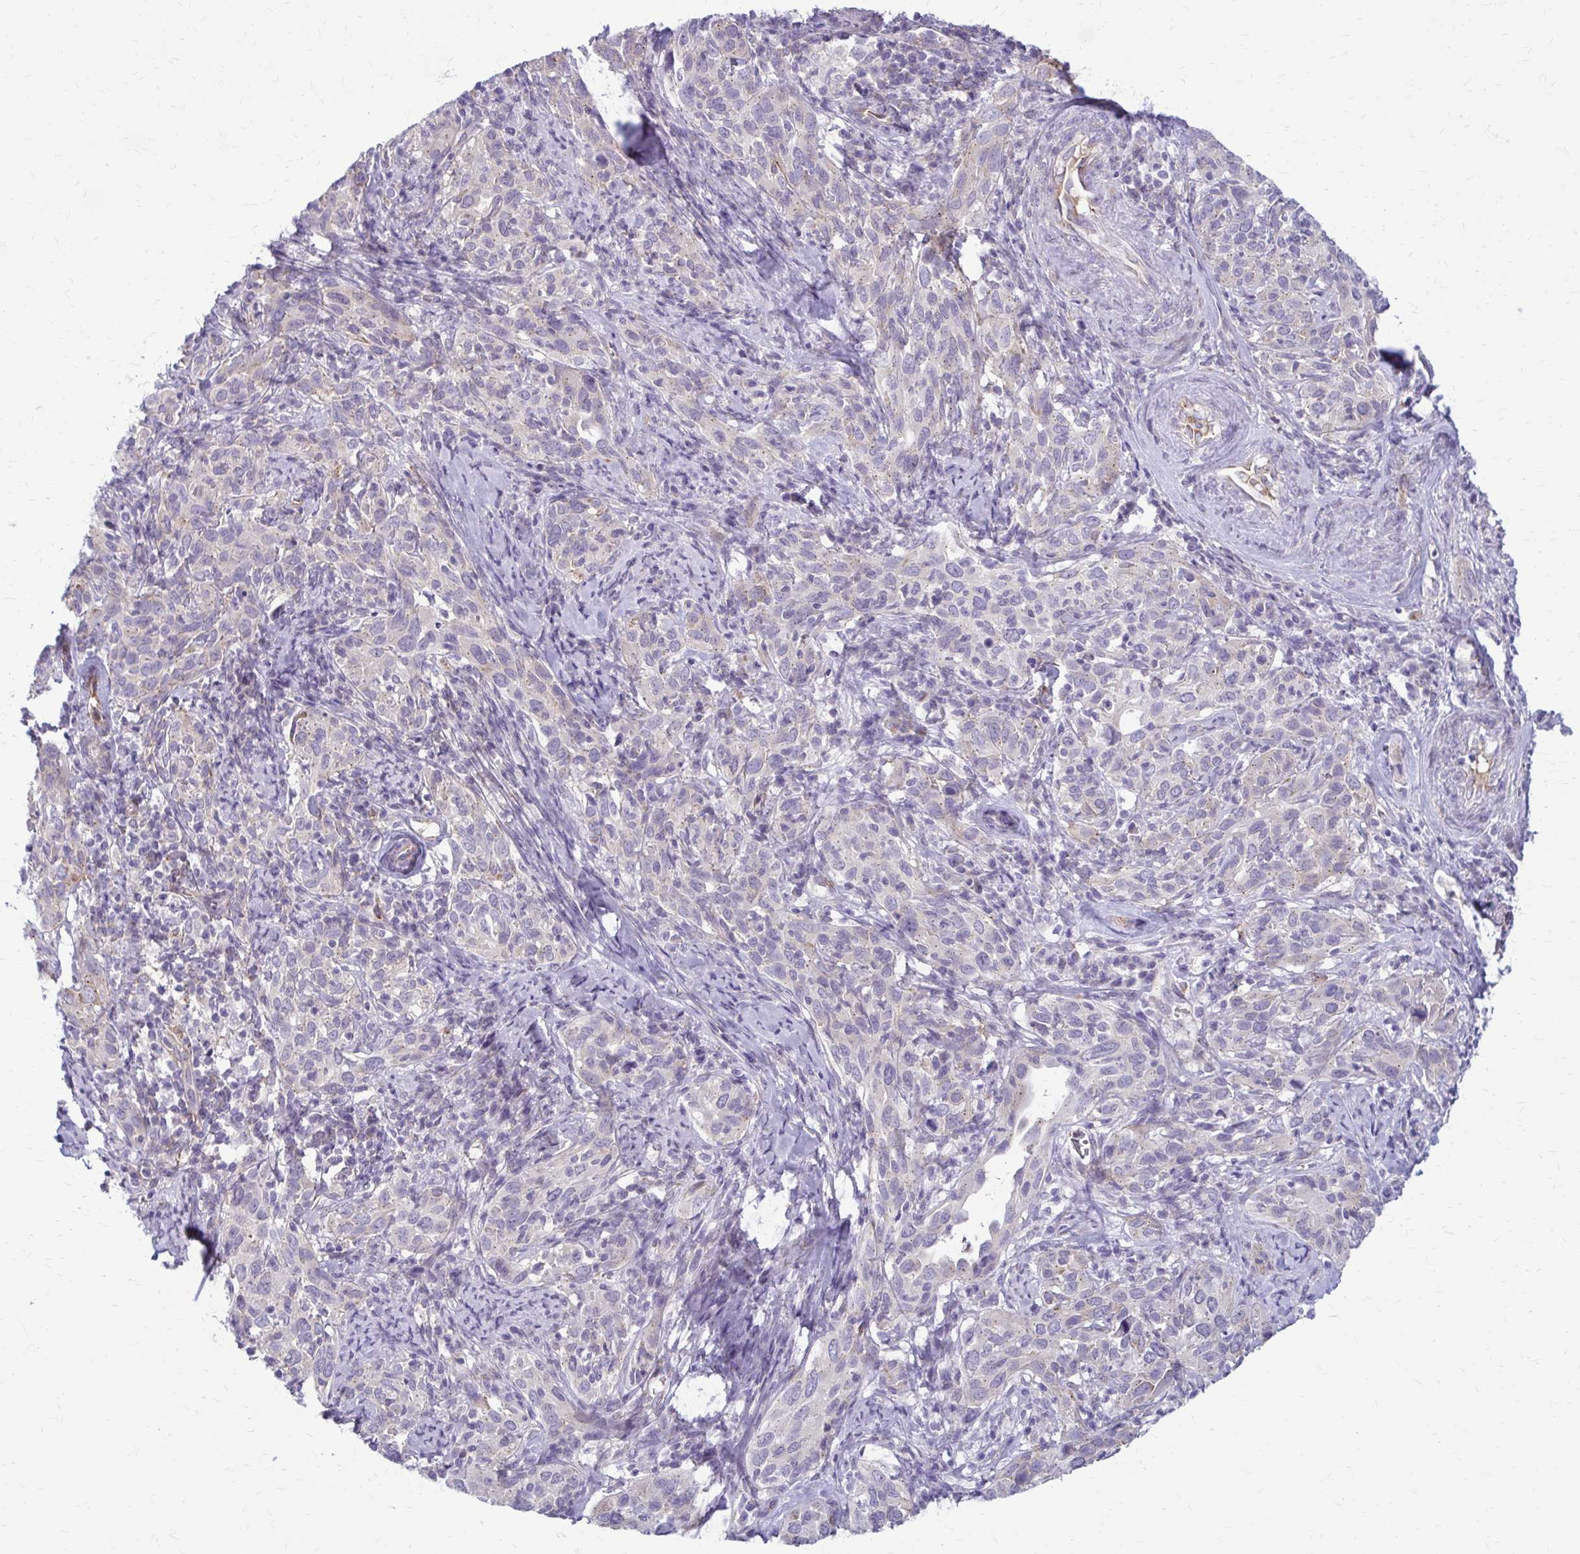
{"staining": {"intensity": "negative", "quantity": "none", "location": "none"}, "tissue": "cervical cancer", "cell_type": "Tumor cells", "image_type": "cancer", "snomed": [{"axis": "morphology", "description": "Normal tissue, NOS"}, {"axis": "morphology", "description": "Squamous cell carcinoma, NOS"}, {"axis": "topography", "description": "Cervix"}], "caption": "IHC of cervical squamous cell carcinoma exhibits no expression in tumor cells.", "gene": "DEPP1", "patient": {"sex": "female", "age": 51}}